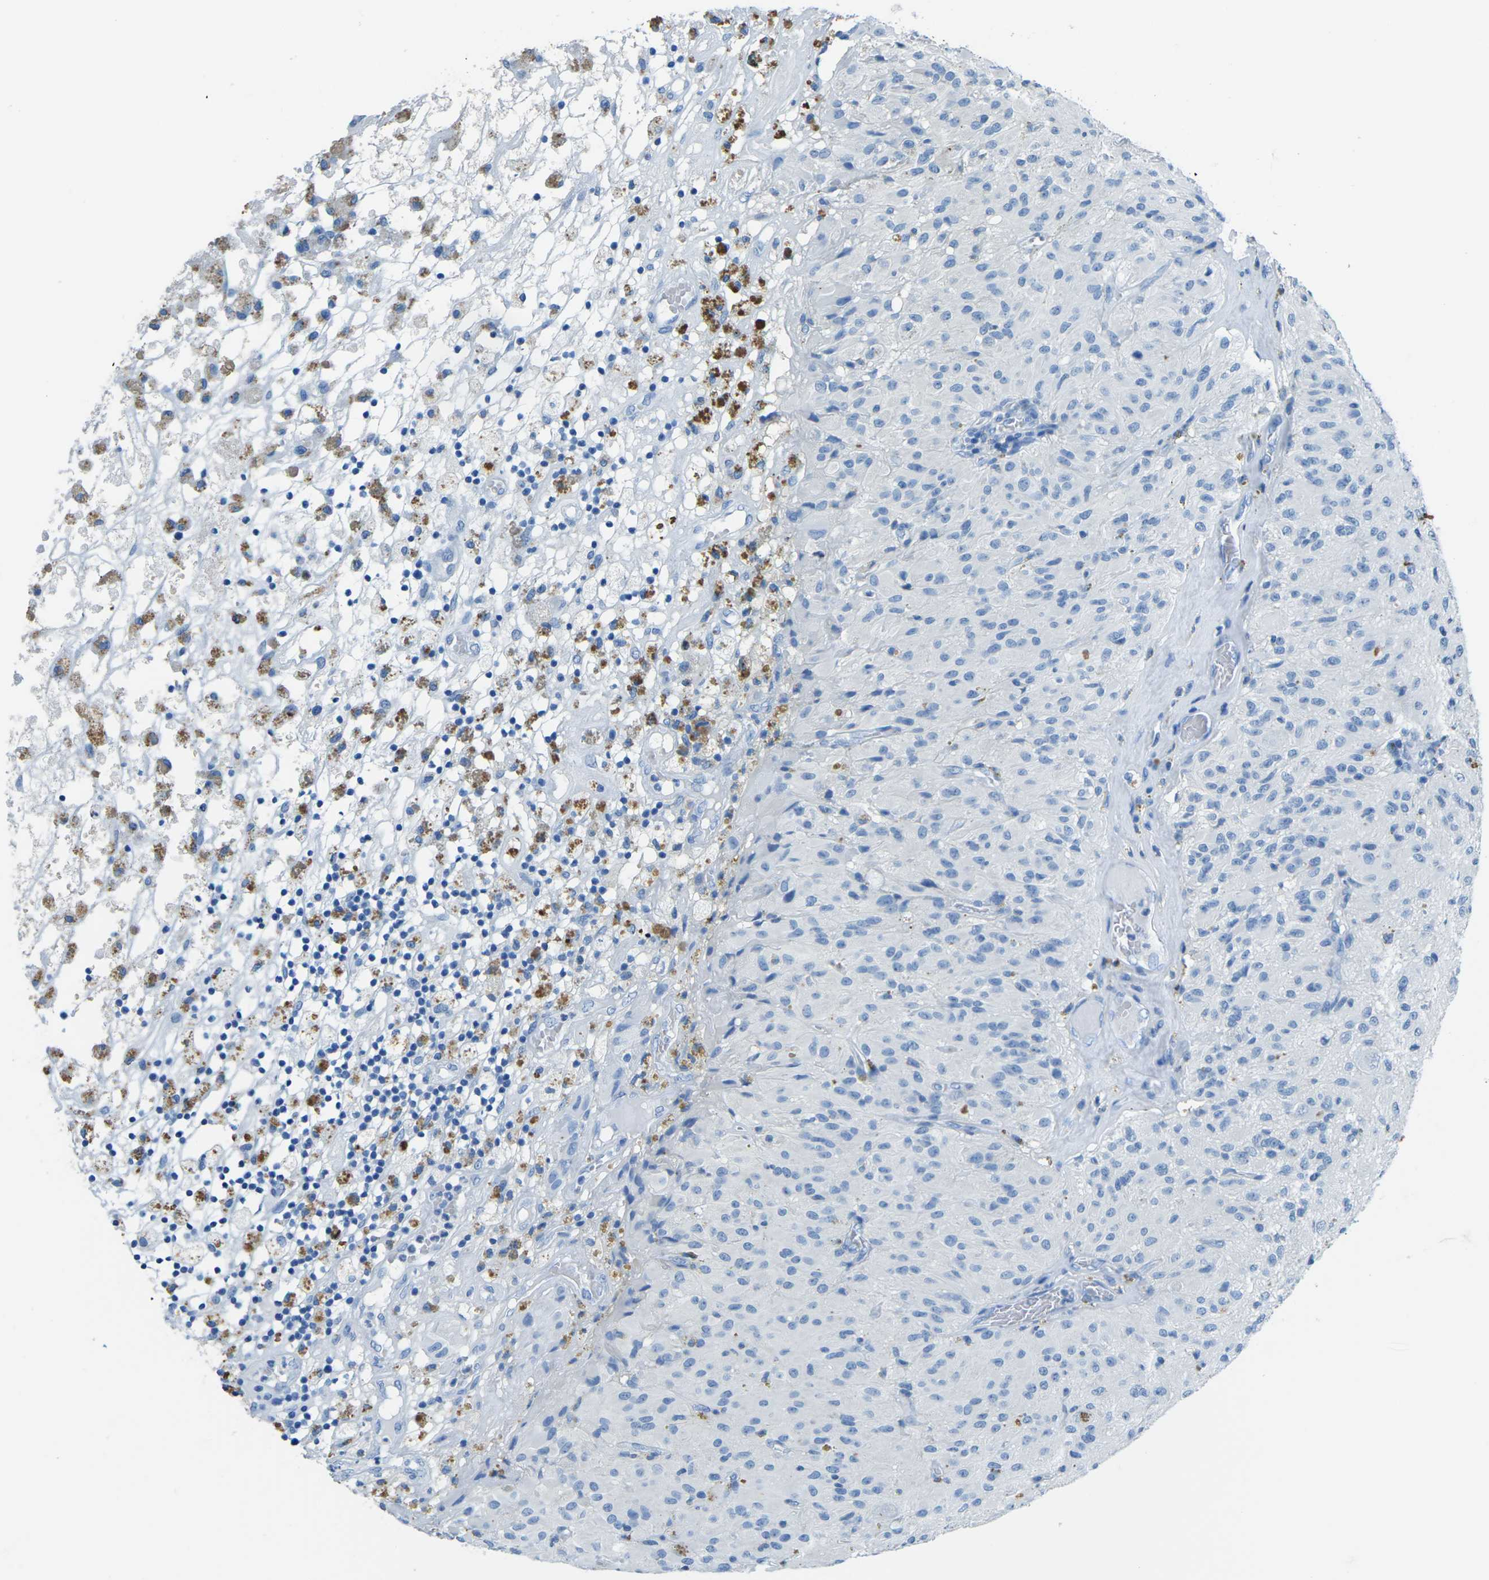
{"staining": {"intensity": "negative", "quantity": "none", "location": "none"}, "tissue": "glioma", "cell_type": "Tumor cells", "image_type": "cancer", "snomed": [{"axis": "morphology", "description": "Glioma, malignant, High grade"}, {"axis": "topography", "description": "Brain"}], "caption": "Image shows no protein positivity in tumor cells of glioma tissue. (DAB (3,3'-diaminobenzidine) immunohistochemistry with hematoxylin counter stain).", "gene": "MYH8", "patient": {"sex": "female", "age": 59}}